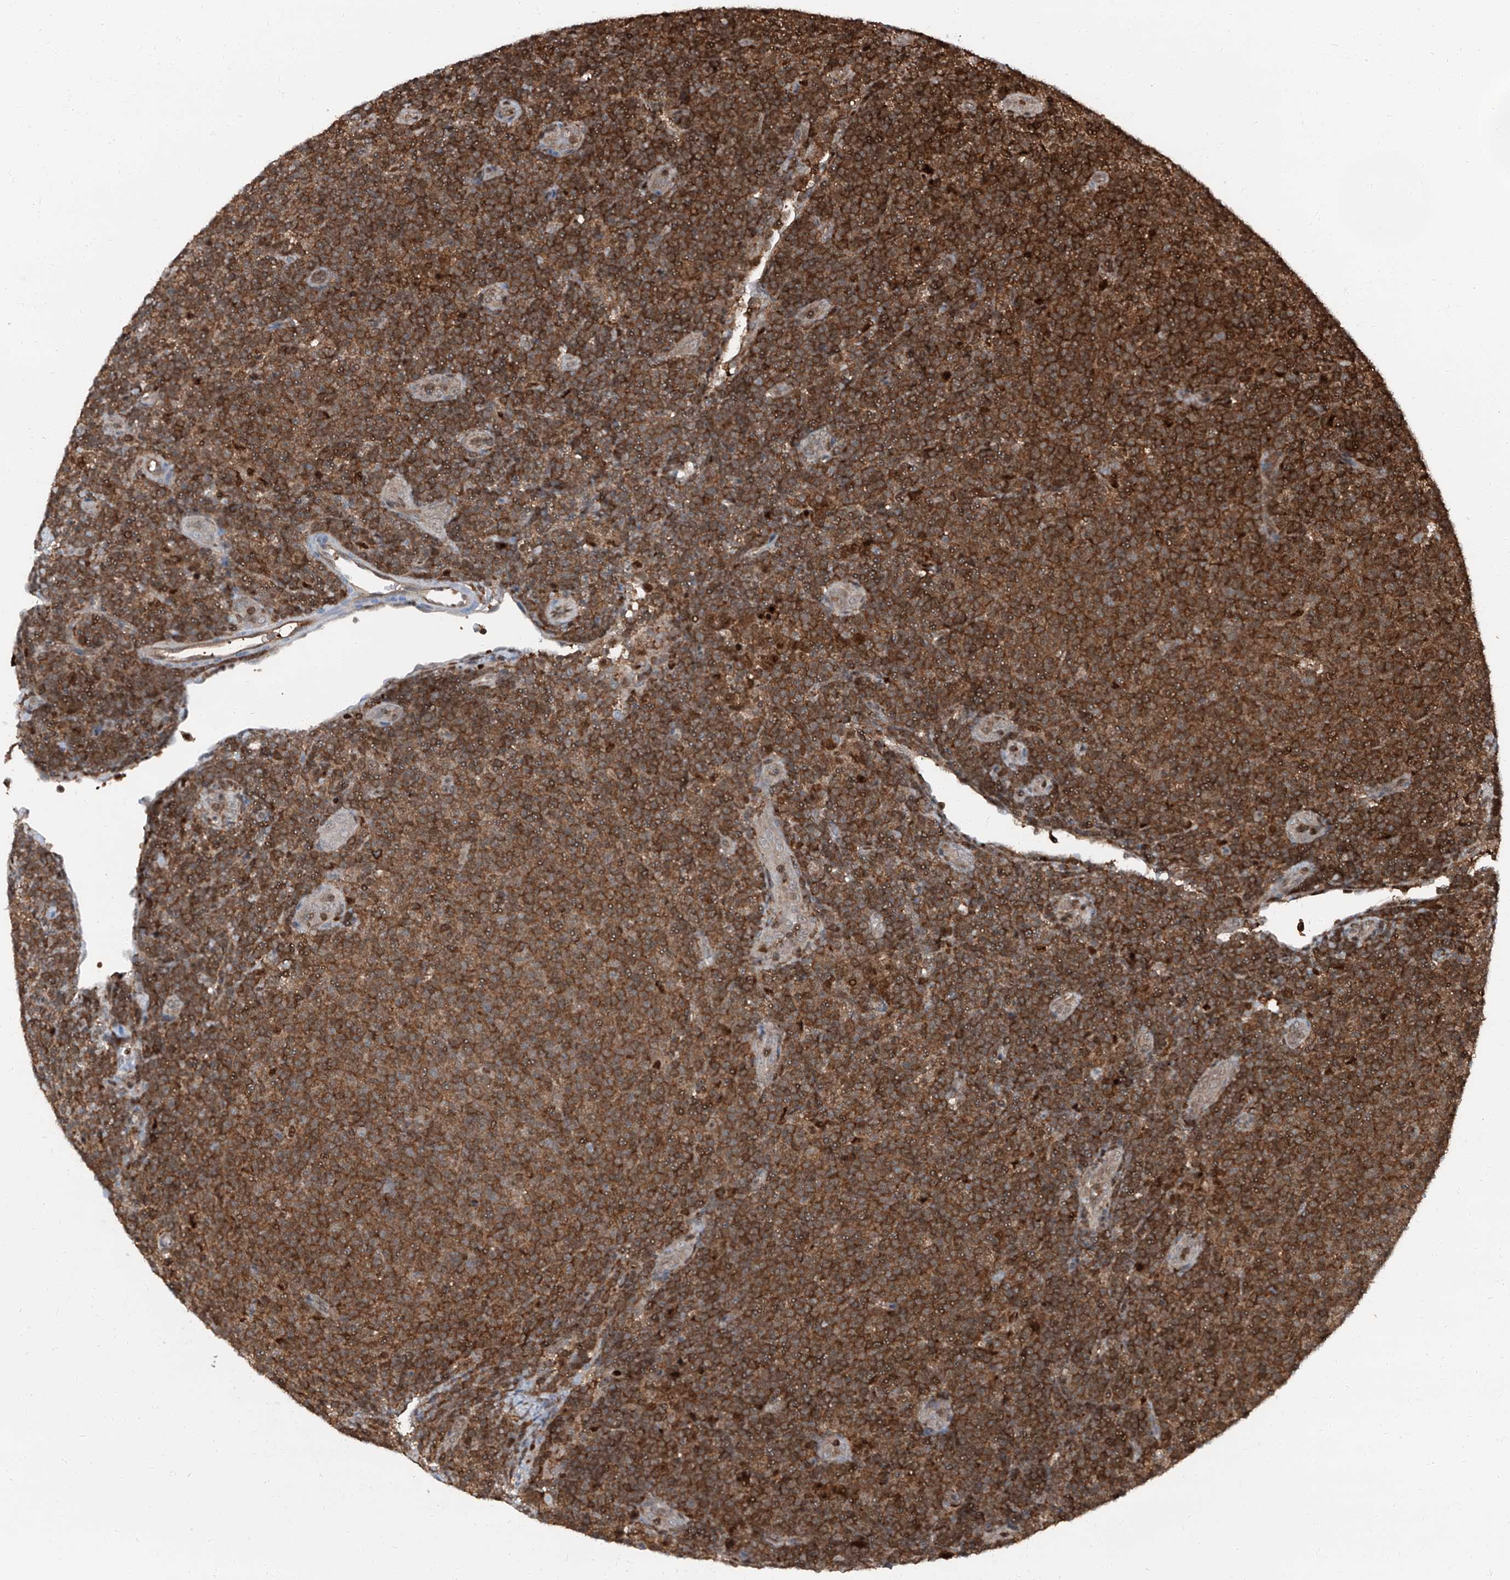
{"staining": {"intensity": "strong", "quantity": ">75%", "location": "cytoplasmic/membranous"}, "tissue": "lymphoma", "cell_type": "Tumor cells", "image_type": "cancer", "snomed": [{"axis": "morphology", "description": "Malignant lymphoma, non-Hodgkin's type, Low grade"}, {"axis": "topography", "description": "Lymph node"}], "caption": "An immunohistochemistry micrograph of neoplastic tissue is shown. Protein staining in brown shows strong cytoplasmic/membranous positivity in lymphoma within tumor cells.", "gene": "PSMB10", "patient": {"sex": "male", "age": 66}}